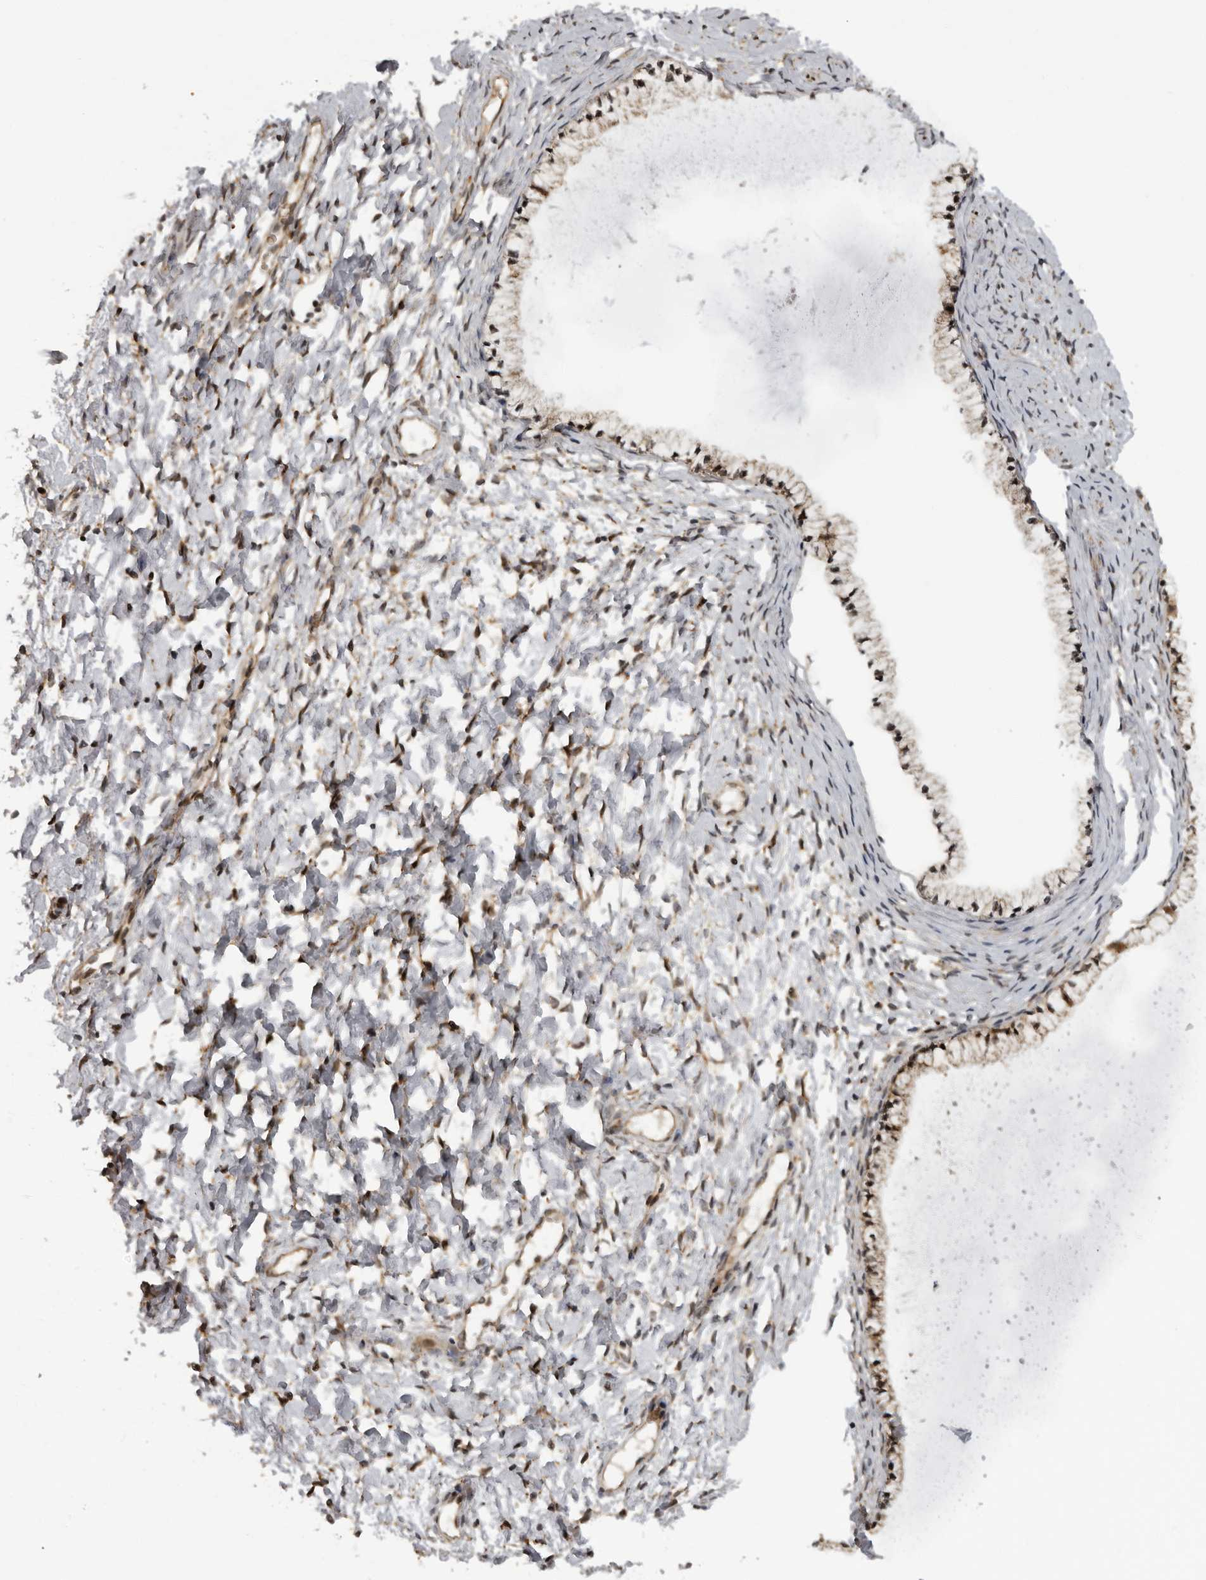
{"staining": {"intensity": "negative", "quantity": "none", "location": "none"}, "tissue": "cervix", "cell_type": "Glandular cells", "image_type": "normal", "snomed": [{"axis": "morphology", "description": "Normal tissue, NOS"}, {"axis": "topography", "description": "Cervix"}], "caption": "The immunohistochemistry photomicrograph has no significant expression in glandular cells of cervix. (DAB (3,3'-diaminobenzidine) immunohistochemistry, high magnification).", "gene": "DNAH14", "patient": {"sex": "female", "age": 72}}